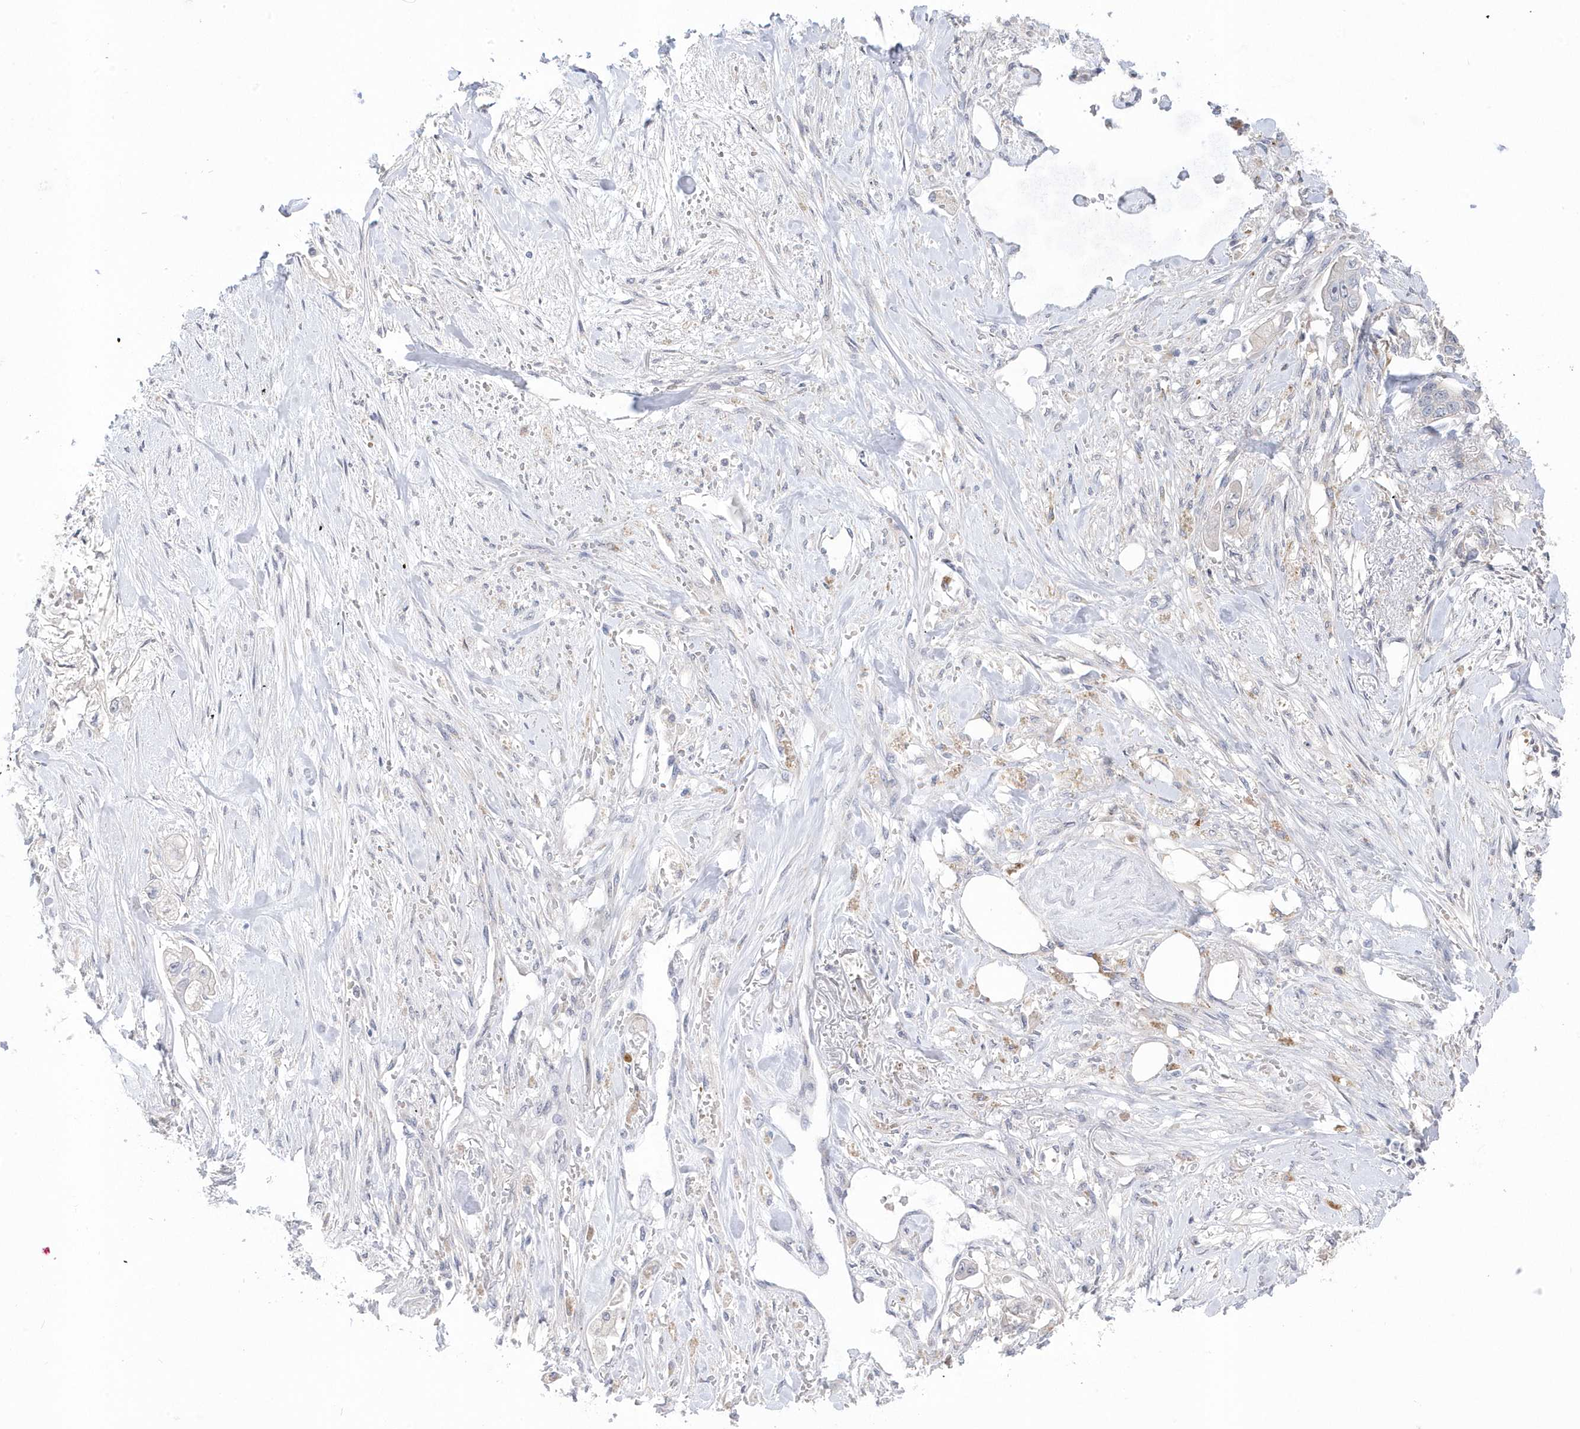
{"staining": {"intensity": "negative", "quantity": "none", "location": "none"}, "tissue": "stomach cancer", "cell_type": "Tumor cells", "image_type": "cancer", "snomed": [{"axis": "morphology", "description": "Adenocarcinoma, NOS"}, {"axis": "topography", "description": "Stomach"}], "caption": "The image displays no significant positivity in tumor cells of stomach cancer.", "gene": "GTPBP6", "patient": {"sex": "male", "age": 62}}